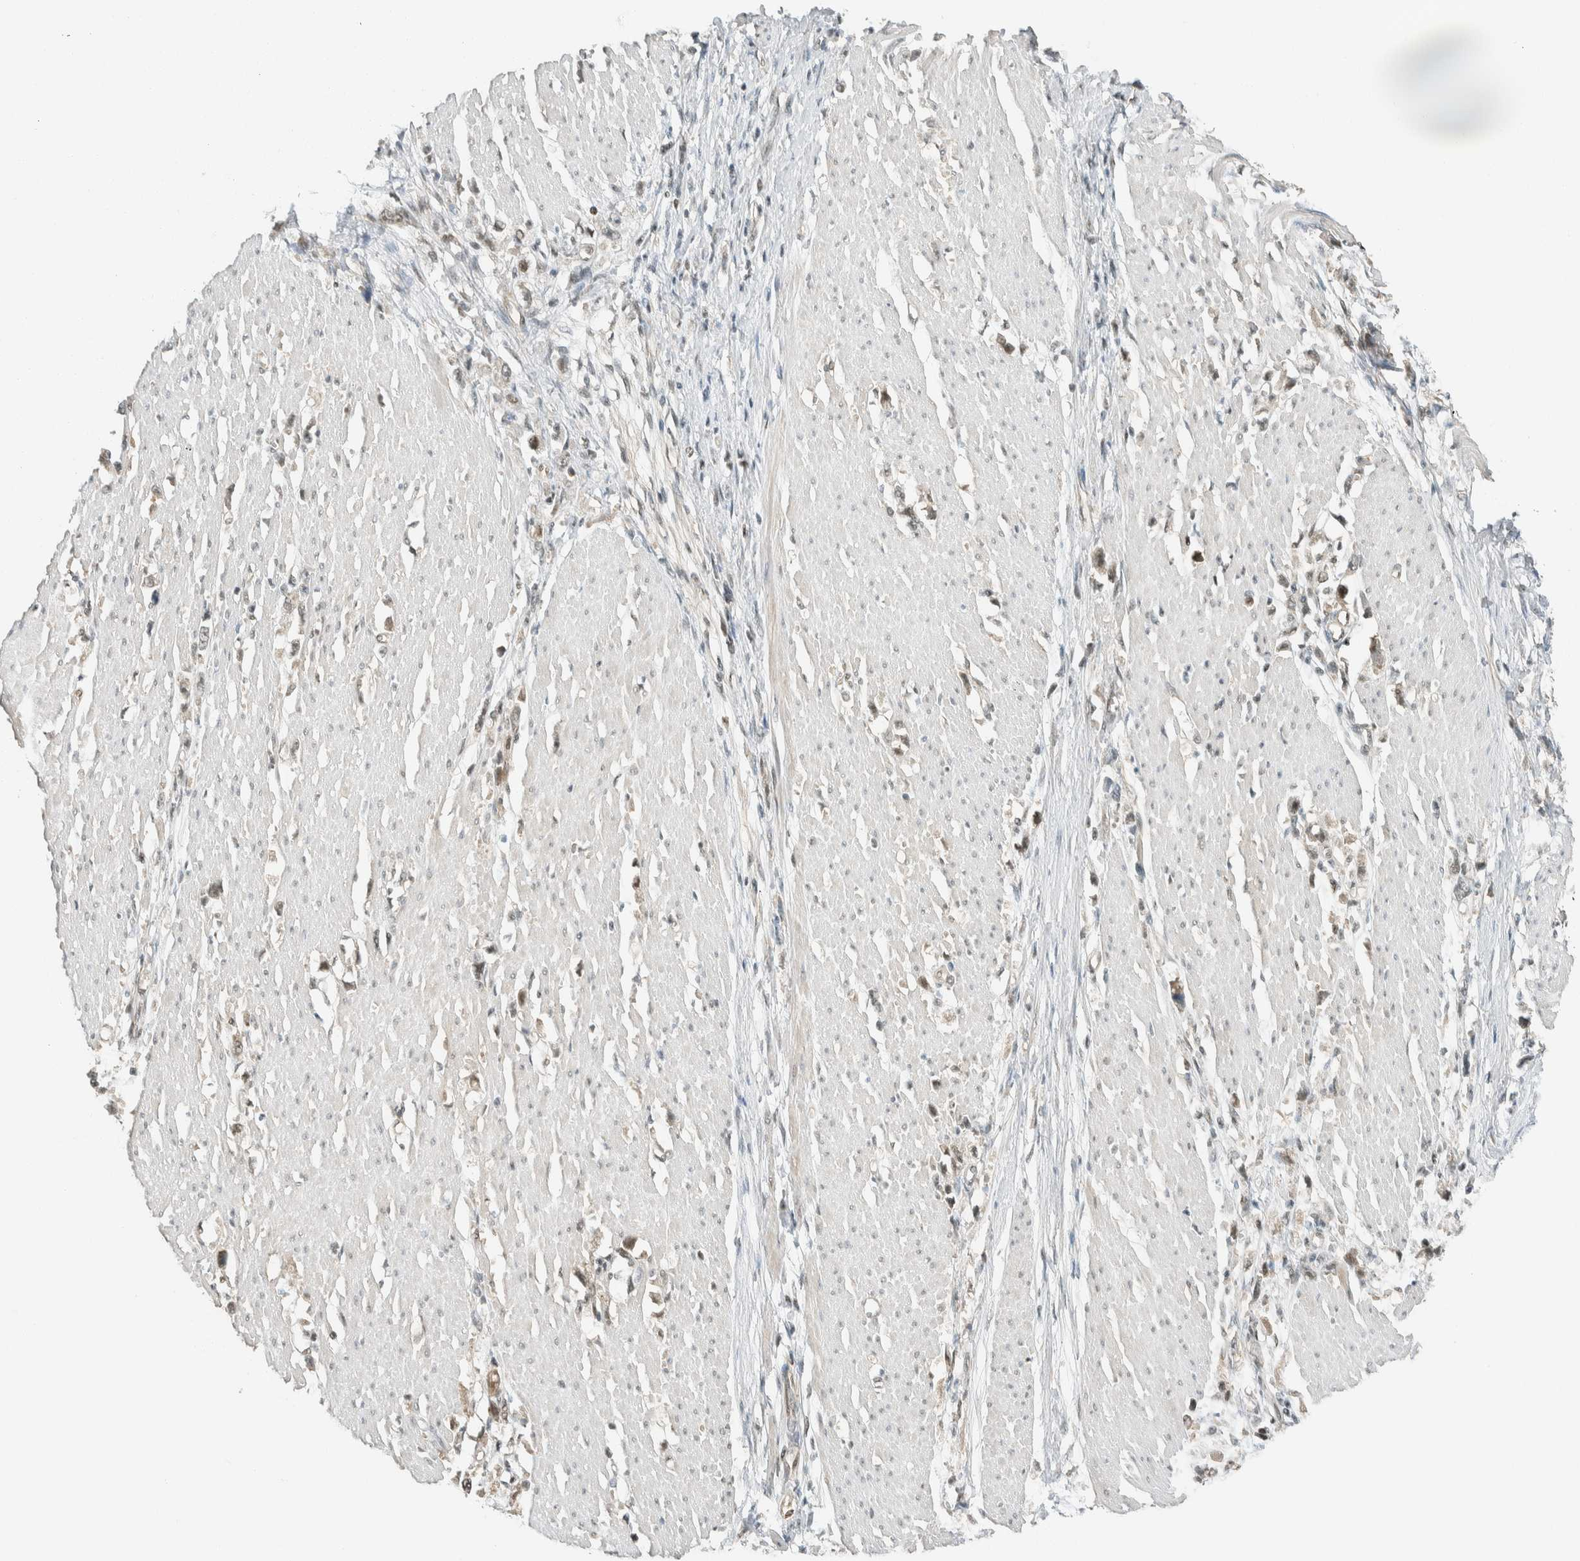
{"staining": {"intensity": "weak", "quantity": "25%-75%", "location": "cytoplasmic/membranous,nuclear"}, "tissue": "stomach cancer", "cell_type": "Tumor cells", "image_type": "cancer", "snomed": [{"axis": "morphology", "description": "Adenocarcinoma, NOS"}, {"axis": "topography", "description": "Stomach"}], "caption": "Stomach cancer was stained to show a protein in brown. There is low levels of weak cytoplasmic/membranous and nuclear positivity in about 25%-75% of tumor cells.", "gene": "NIBAN2", "patient": {"sex": "female", "age": 59}}